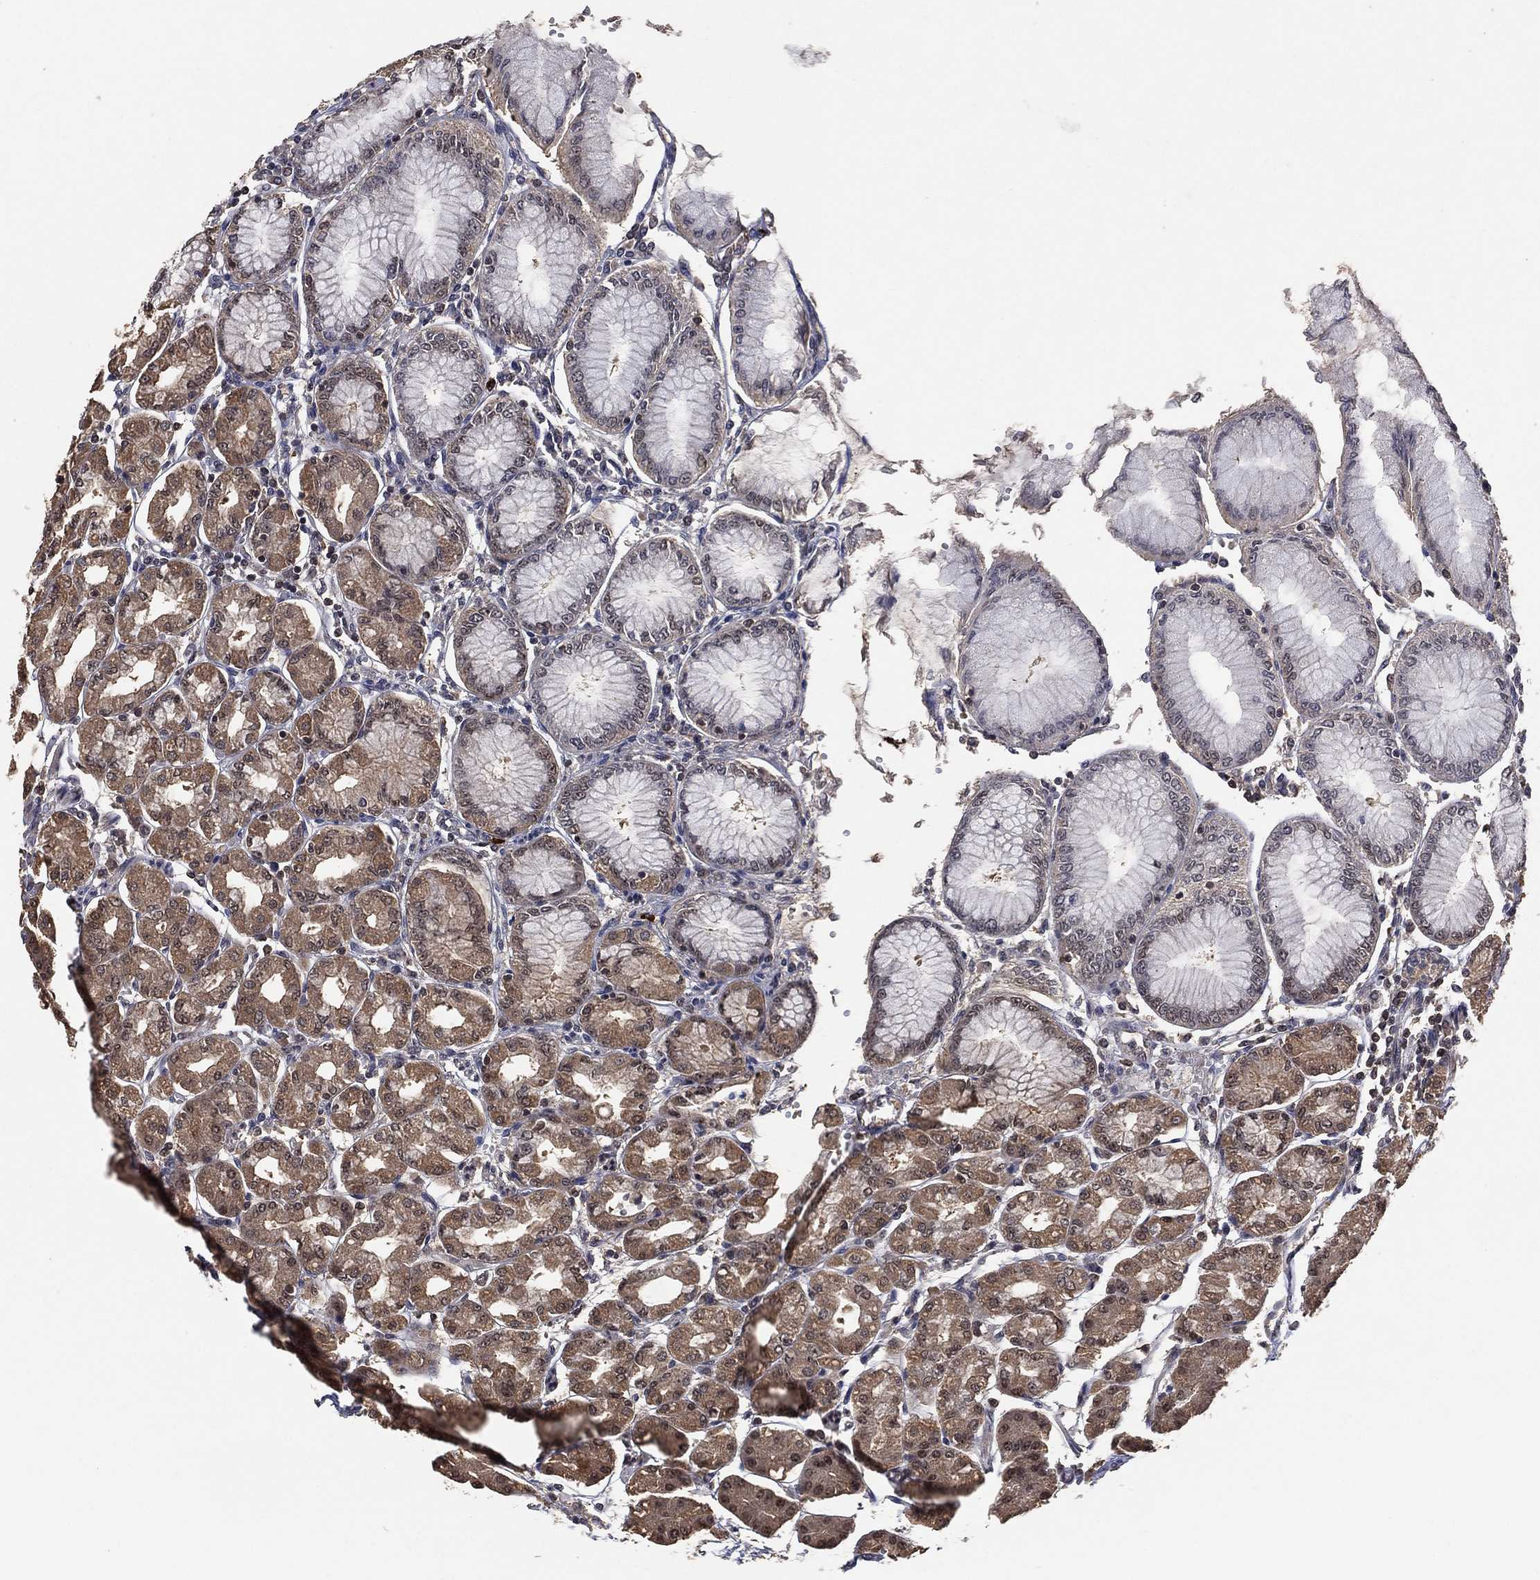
{"staining": {"intensity": "moderate", "quantity": "25%-75%", "location": "cytoplasmic/membranous"}, "tissue": "stomach", "cell_type": "Glandular cells", "image_type": "normal", "snomed": [{"axis": "morphology", "description": "Normal tissue, NOS"}, {"axis": "topography", "description": "Skeletal muscle"}, {"axis": "topography", "description": "Stomach"}], "caption": "DAB (3,3'-diaminobenzidine) immunohistochemical staining of unremarkable stomach shows moderate cytoplasmic/membranous protein staining in approximately 25%-75% of glandular cells.", "gene": "NELFCD", "patient": {"sex": "female", "age": 57}}